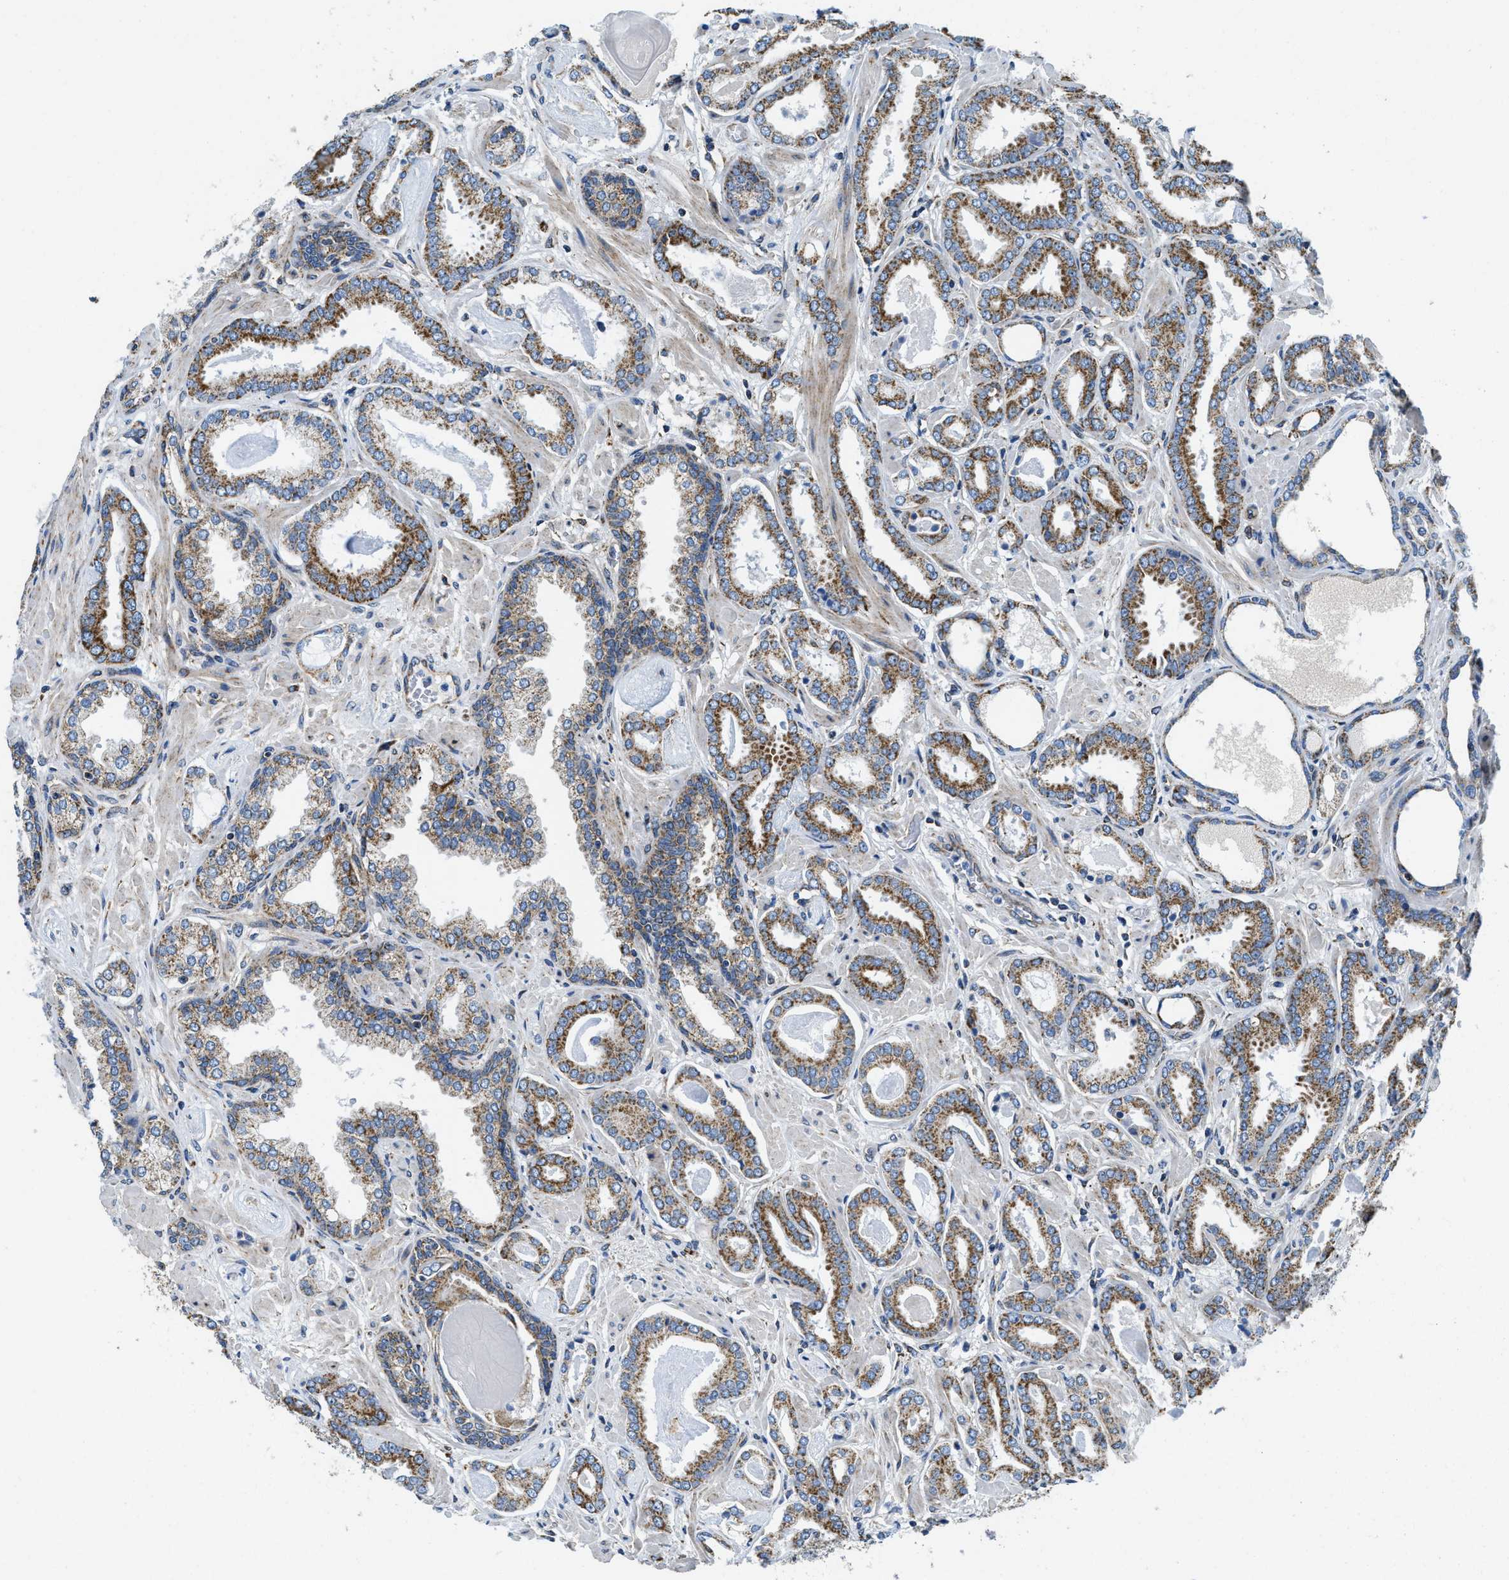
{"staining": {"intensity": "moderate", "quantity": ">75%", "location": "cytoplasmic/membranous"}, "tissue": "prostate cancer", "cell_type": "Tumor cells", "image_type": "cancer", "snomed": [{"axis": "morphology", "description": "Adenocarcinoma, Low grade"}, {"axis": "topography", "description": "Prostate"}], "caption": "Immunohistochemical staining of adenocarcinoma (low-grade) (prostate) reveals moderate cytoplasmic/membranous protein positivity in approximately >75% of tumor cells.", "gene": "STK33", "patient": {"sex": "male", "age": 53}}